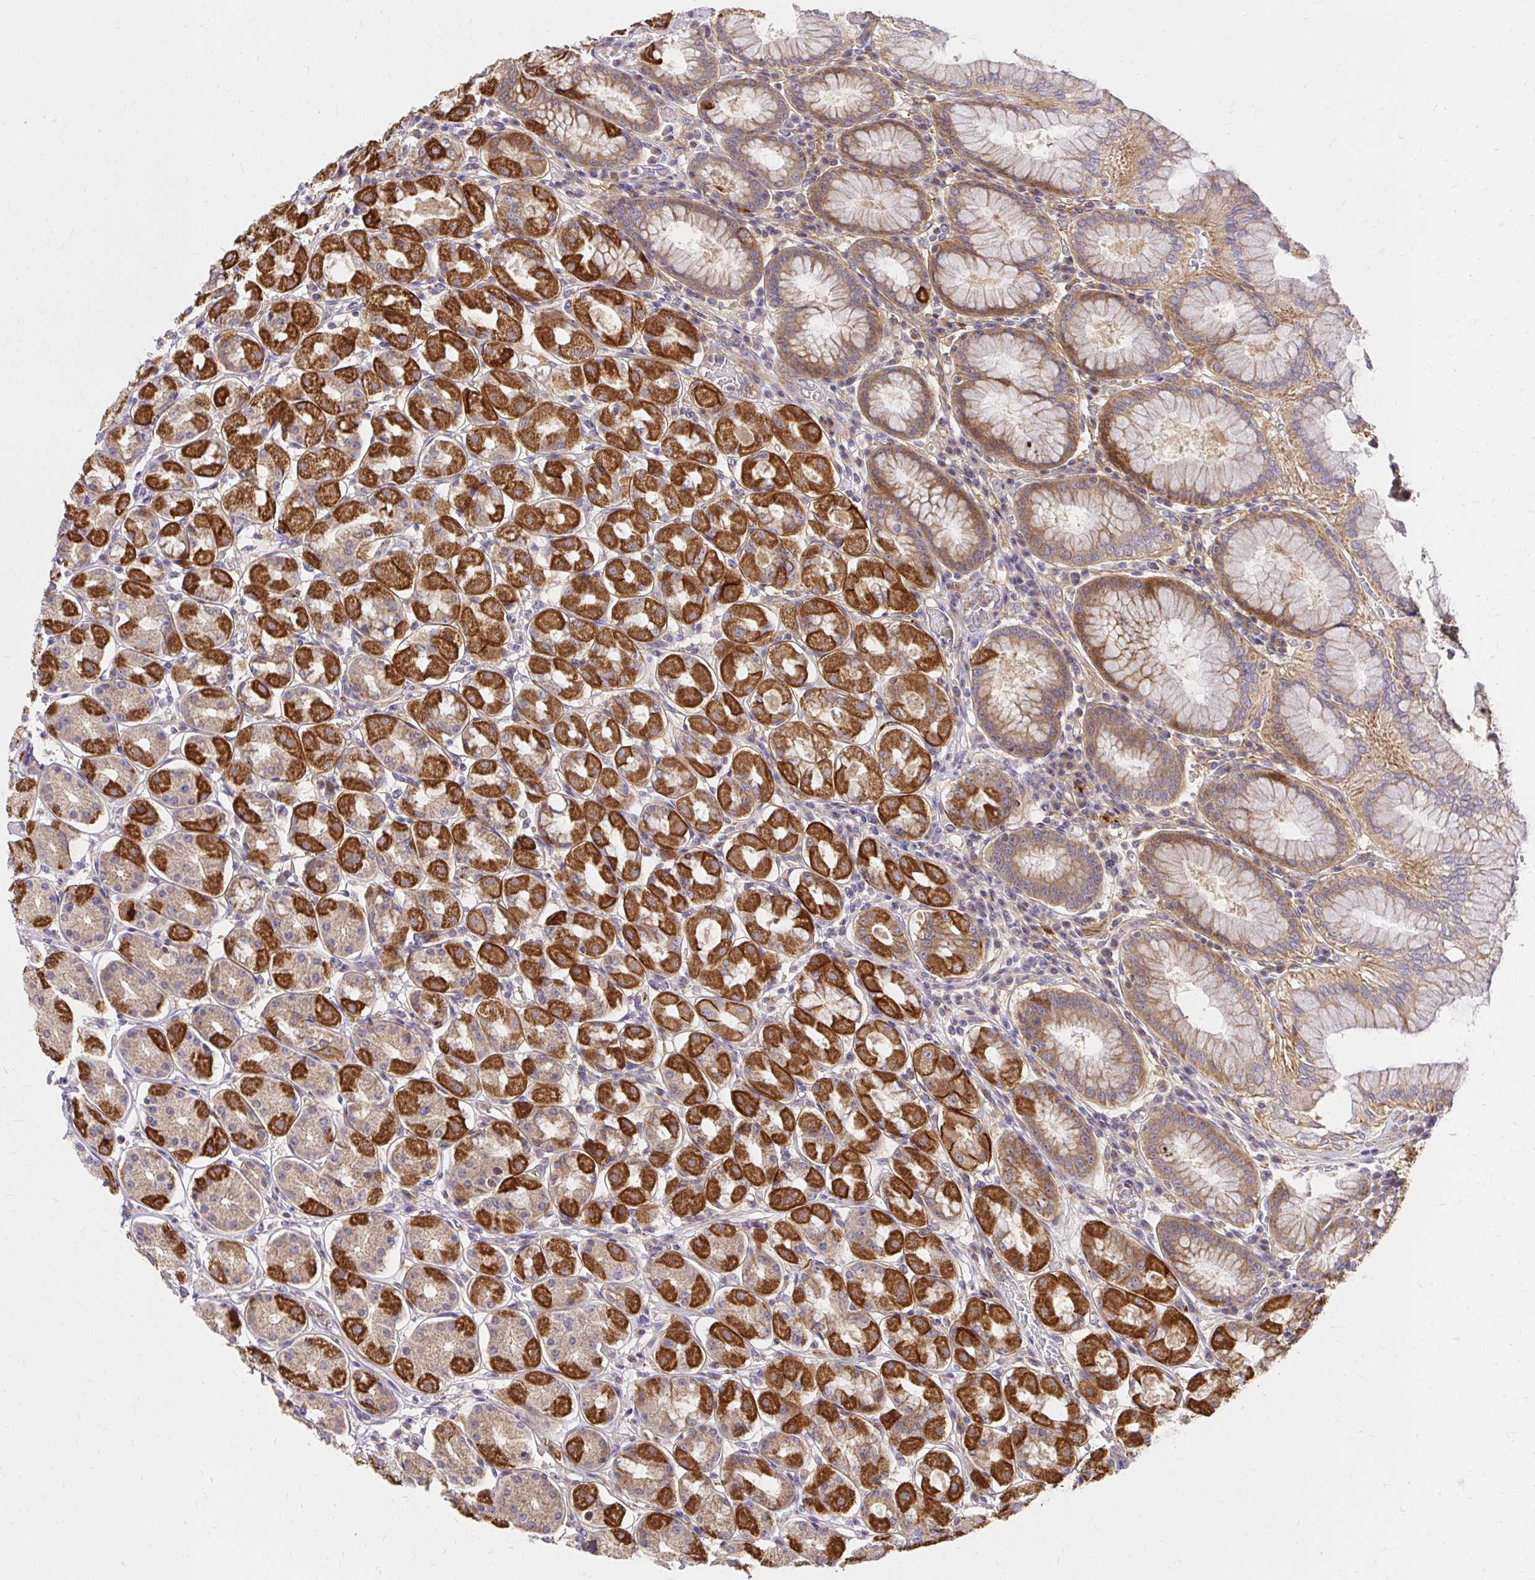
{"staining": {"intensity": "strong", "quantity": "25%-75%", "location": "cytoplasmic/membranous"}, "tissue": "stomach", "cell_type": "Glandular cells", "image_type": "normal", "snomed": [{"axis": "morphology", "description": "Normal tissue, NOS"}, {"axis": "topography", "description": "Stomach"}, {"axis": "topography", "description": "Stomach, lower"}], "caption": "A brown stain labels strong cytoplasmic/membranous staining of a protein in glandular cells of unremarkable human stomach. (Stains: DAB in brown, nuclei in blue, Microscopy: brightfield microscopy at high magnification).", "gene": "ITGA2", "patient": {"sex": "female", "age": 56}}